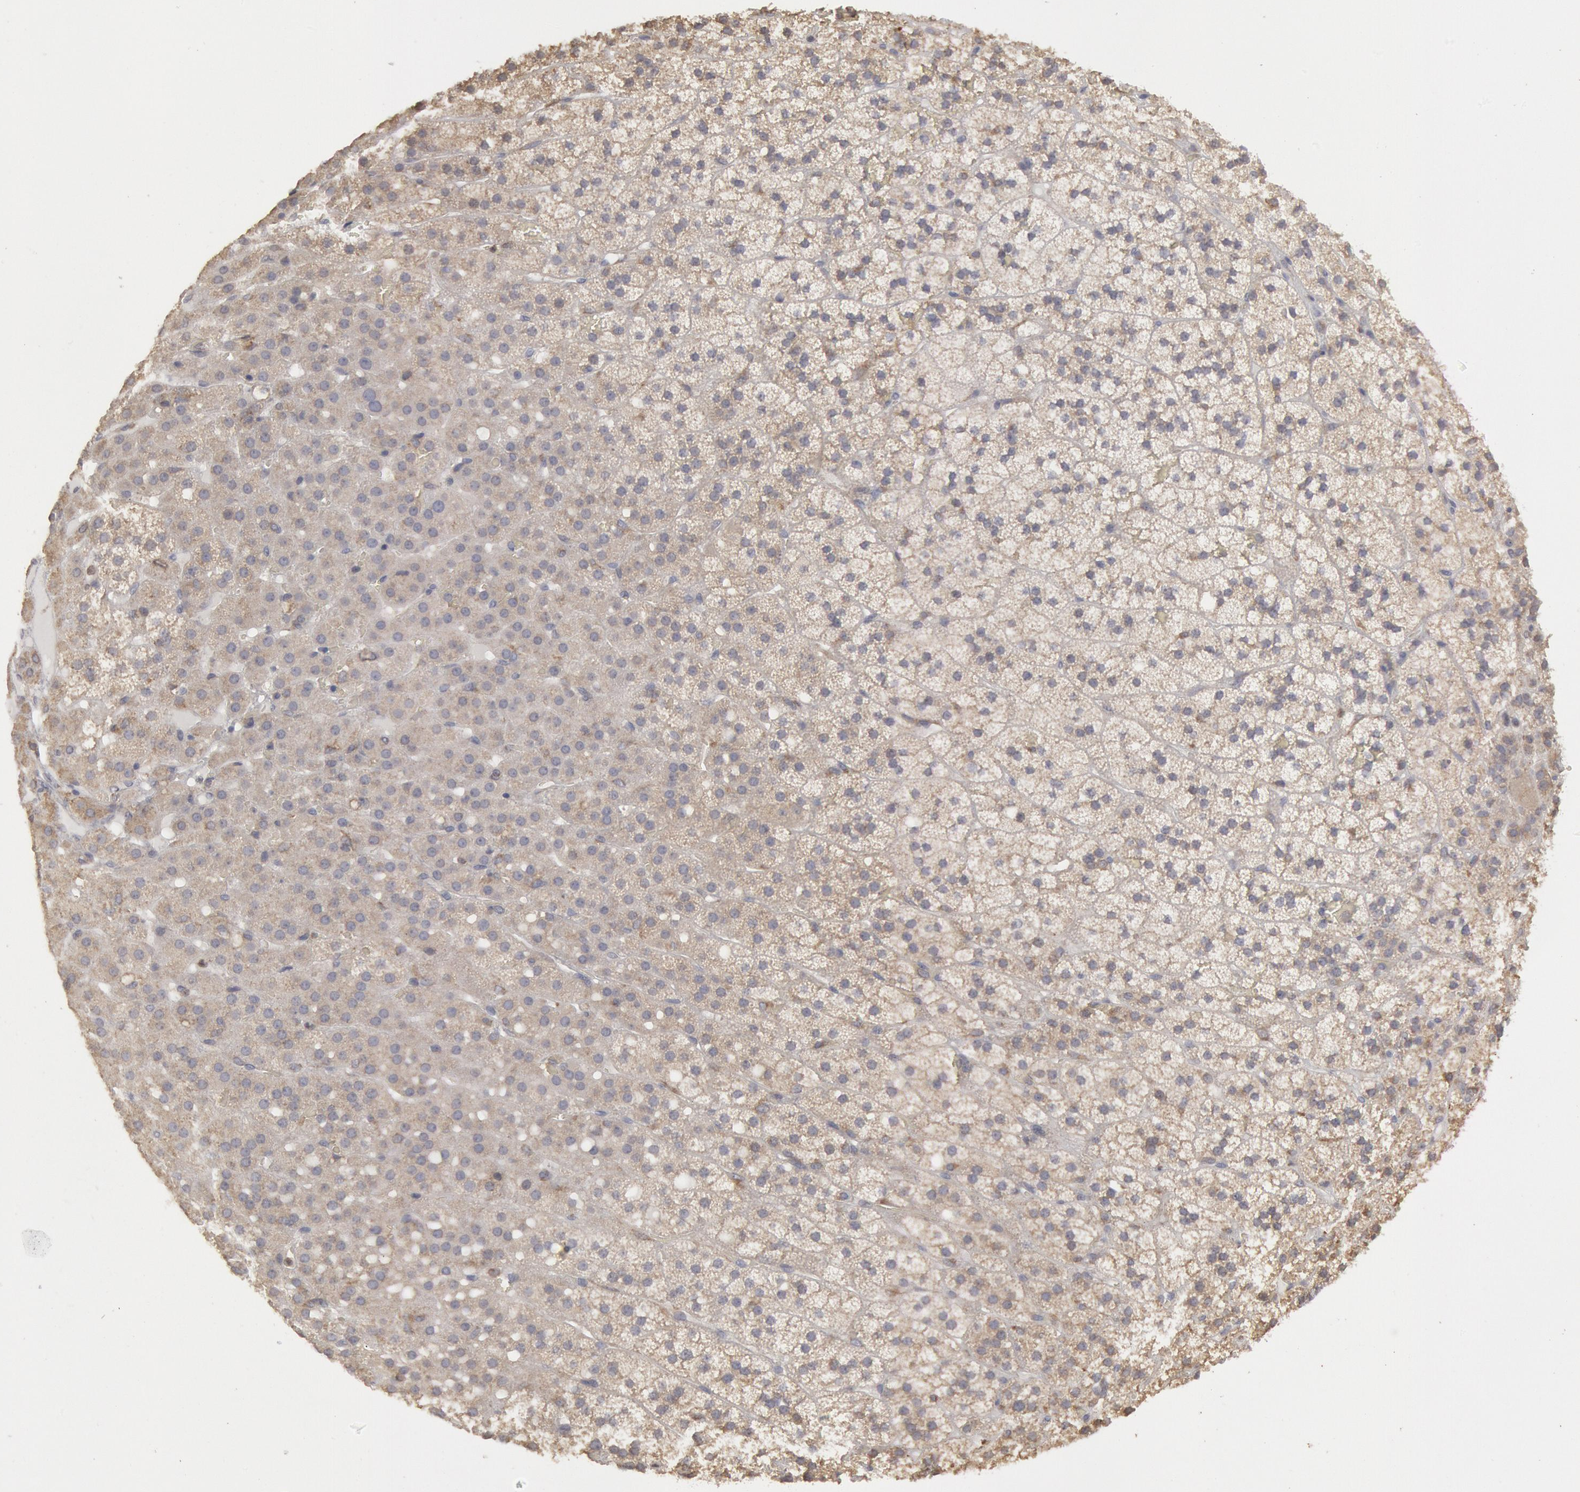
{"staining": {"intensity": "weak", "quantity": ">75%", "location": "cytoplasmic/membranous"}, "tissue": "adrenal gland", "cell_type": "Glandular cells", "image_type": "normal", "snomed": [{"axis": "morphology", "description": "Normal tissue, NOS"}, {"axis": "topography", "description": "Adrenal gland"}], "caption": "Protein analysis of unremarkable adrenal gland displays weak cytoplasmic/membranous staining in about >75% of glandular cells.", "gene": "OSBPL8", "patient": {"sex": "male", "age": 35}}